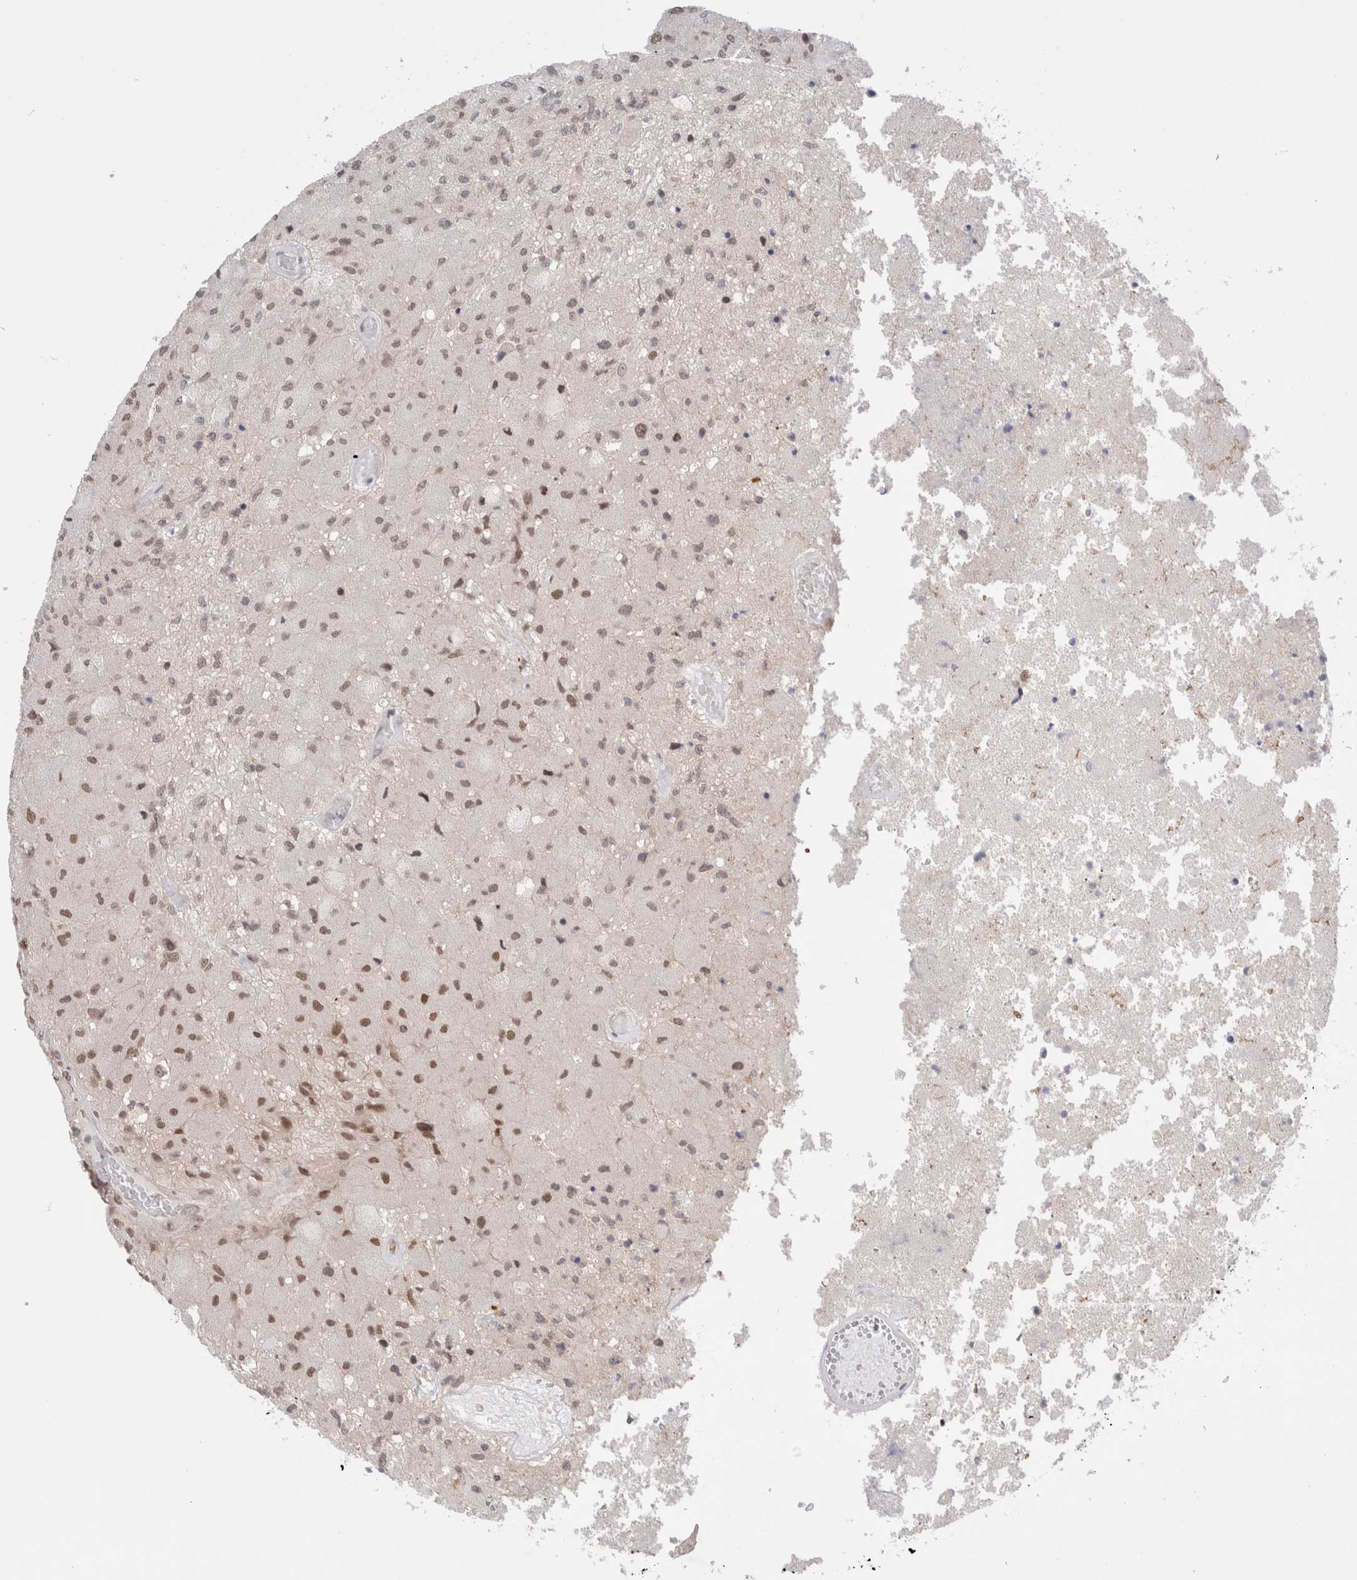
{"staining": {"intensity": "moderate", "quantity": "25%-75%", "location": "nuclear"}, "tissue": "glioma", "cell_type": "Tumor cells", "image_type": "cancer", "snomed": [{"axis": "morphology", "description": "Normal tissue, NOS"}, {"axis": "morphology", "description": "Glioma, malignant, High grade"}, {"axis": "topography", "description": "Cerebral cortex"}], "caption": "Glioma tissue displays moderate nuclear positivity in approximately 25%-75% of tumor cells", "gene": "GATAD2A", "patient": {"sex": "male", "age": 77}}